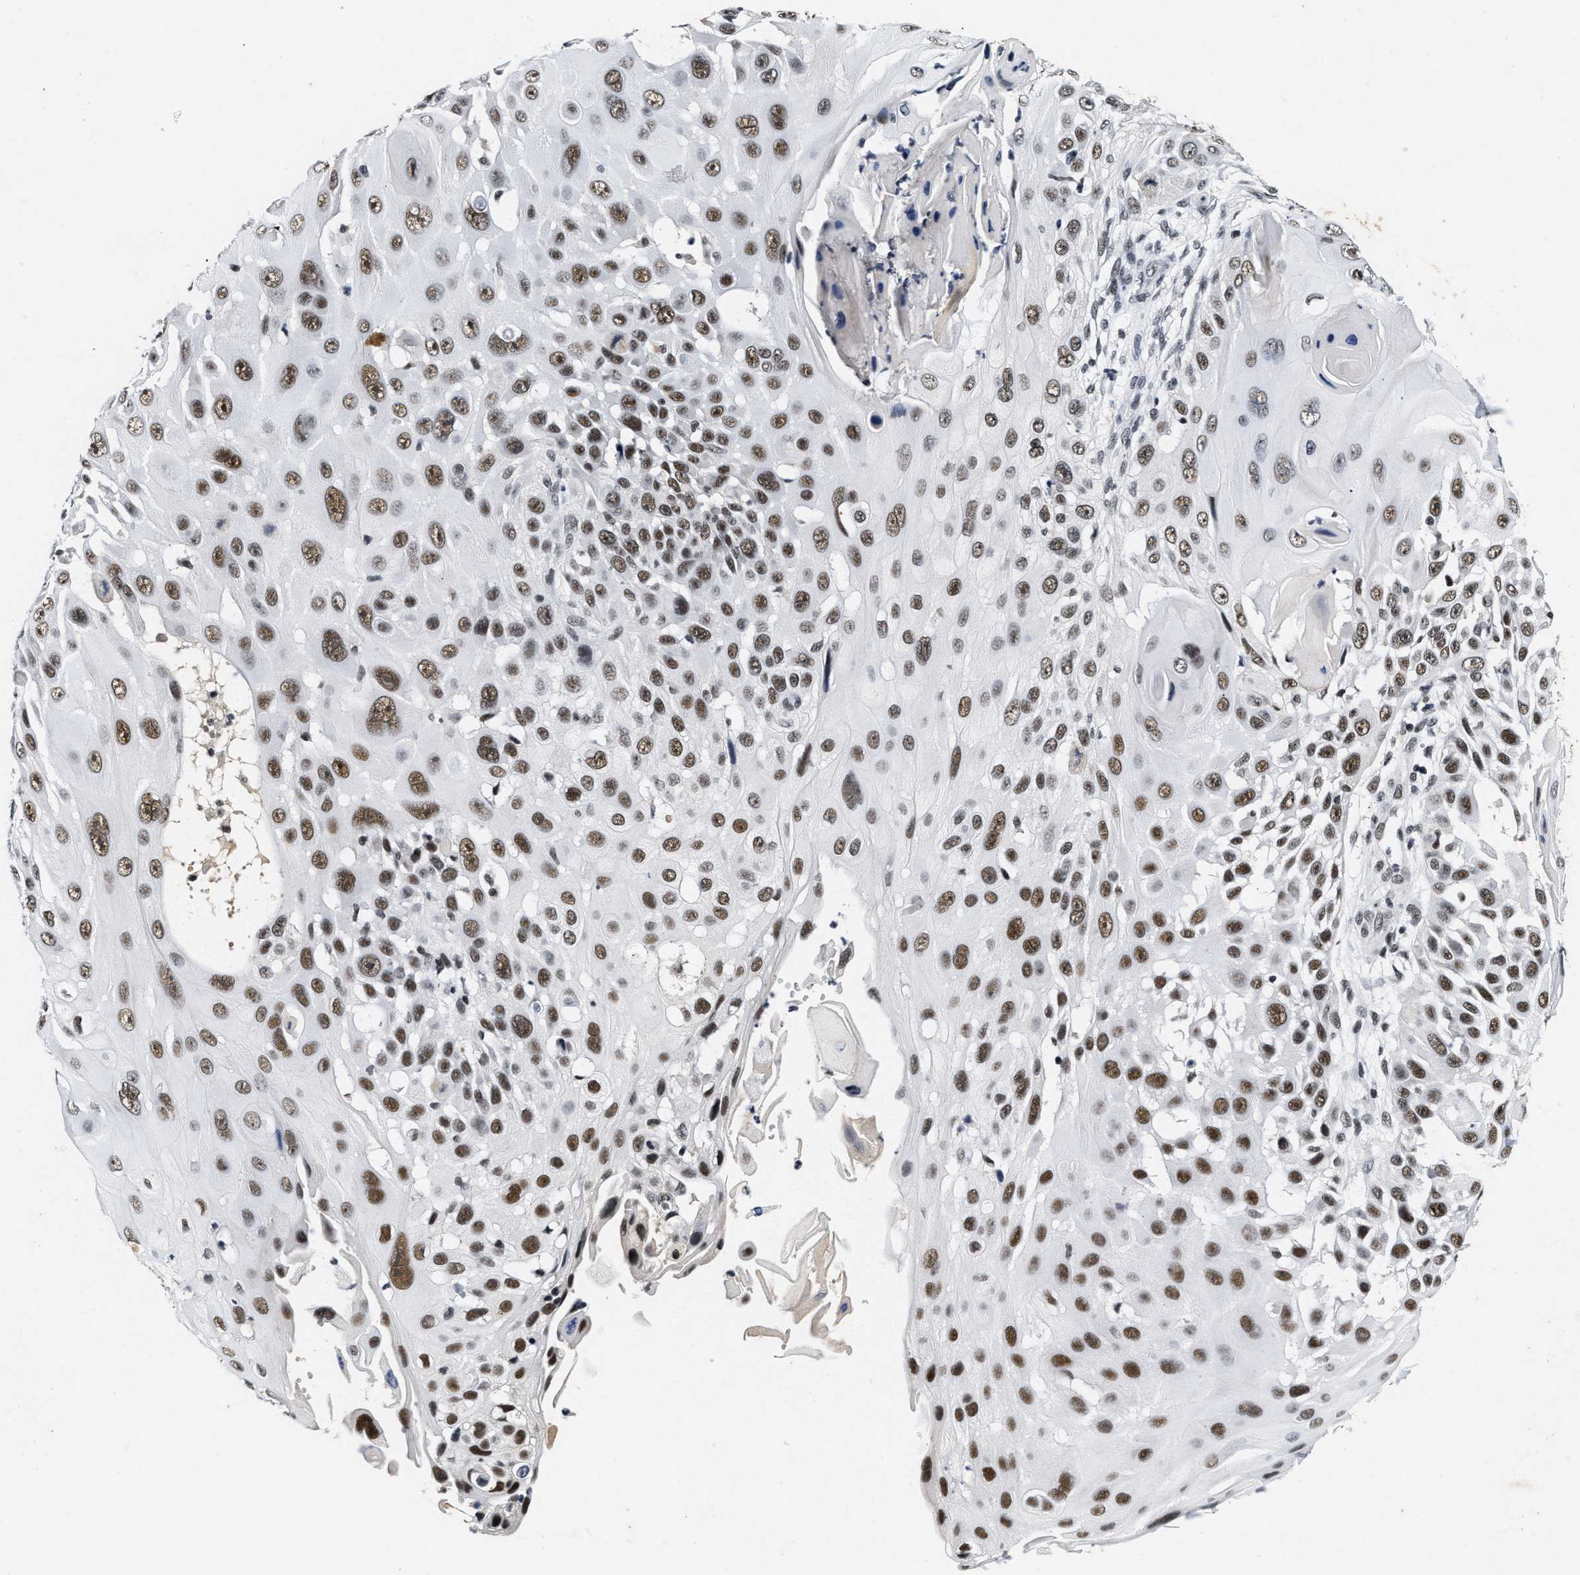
{"staining": {"intensity": "moderate", "quantity": ">75%", "location": "nuclear"}, "tissue": "skin cancer", "cell_type": "Tumor cells", "image_type": "cancer", "snomed": [{"axis": "morphology", "description": "Squamous cell carcinoma, NOS"}, {"axis": "topography", "description": "Skin"}], "caption": "Immunohistochemical staining of human skin cancer (squamous cell carcinoma) displays medium levels of moderate nuclear protein staining in approximately >75% of tumor cells. The staining was performed using DAB (3,3'-diaminobenzidine) to visualize the protein expression in brown, while the nuclei were stained in blue with hematoxylin (Magnification: 20x).", "gene": "INIP", "patient": {"sex": "female", "age": 44}}